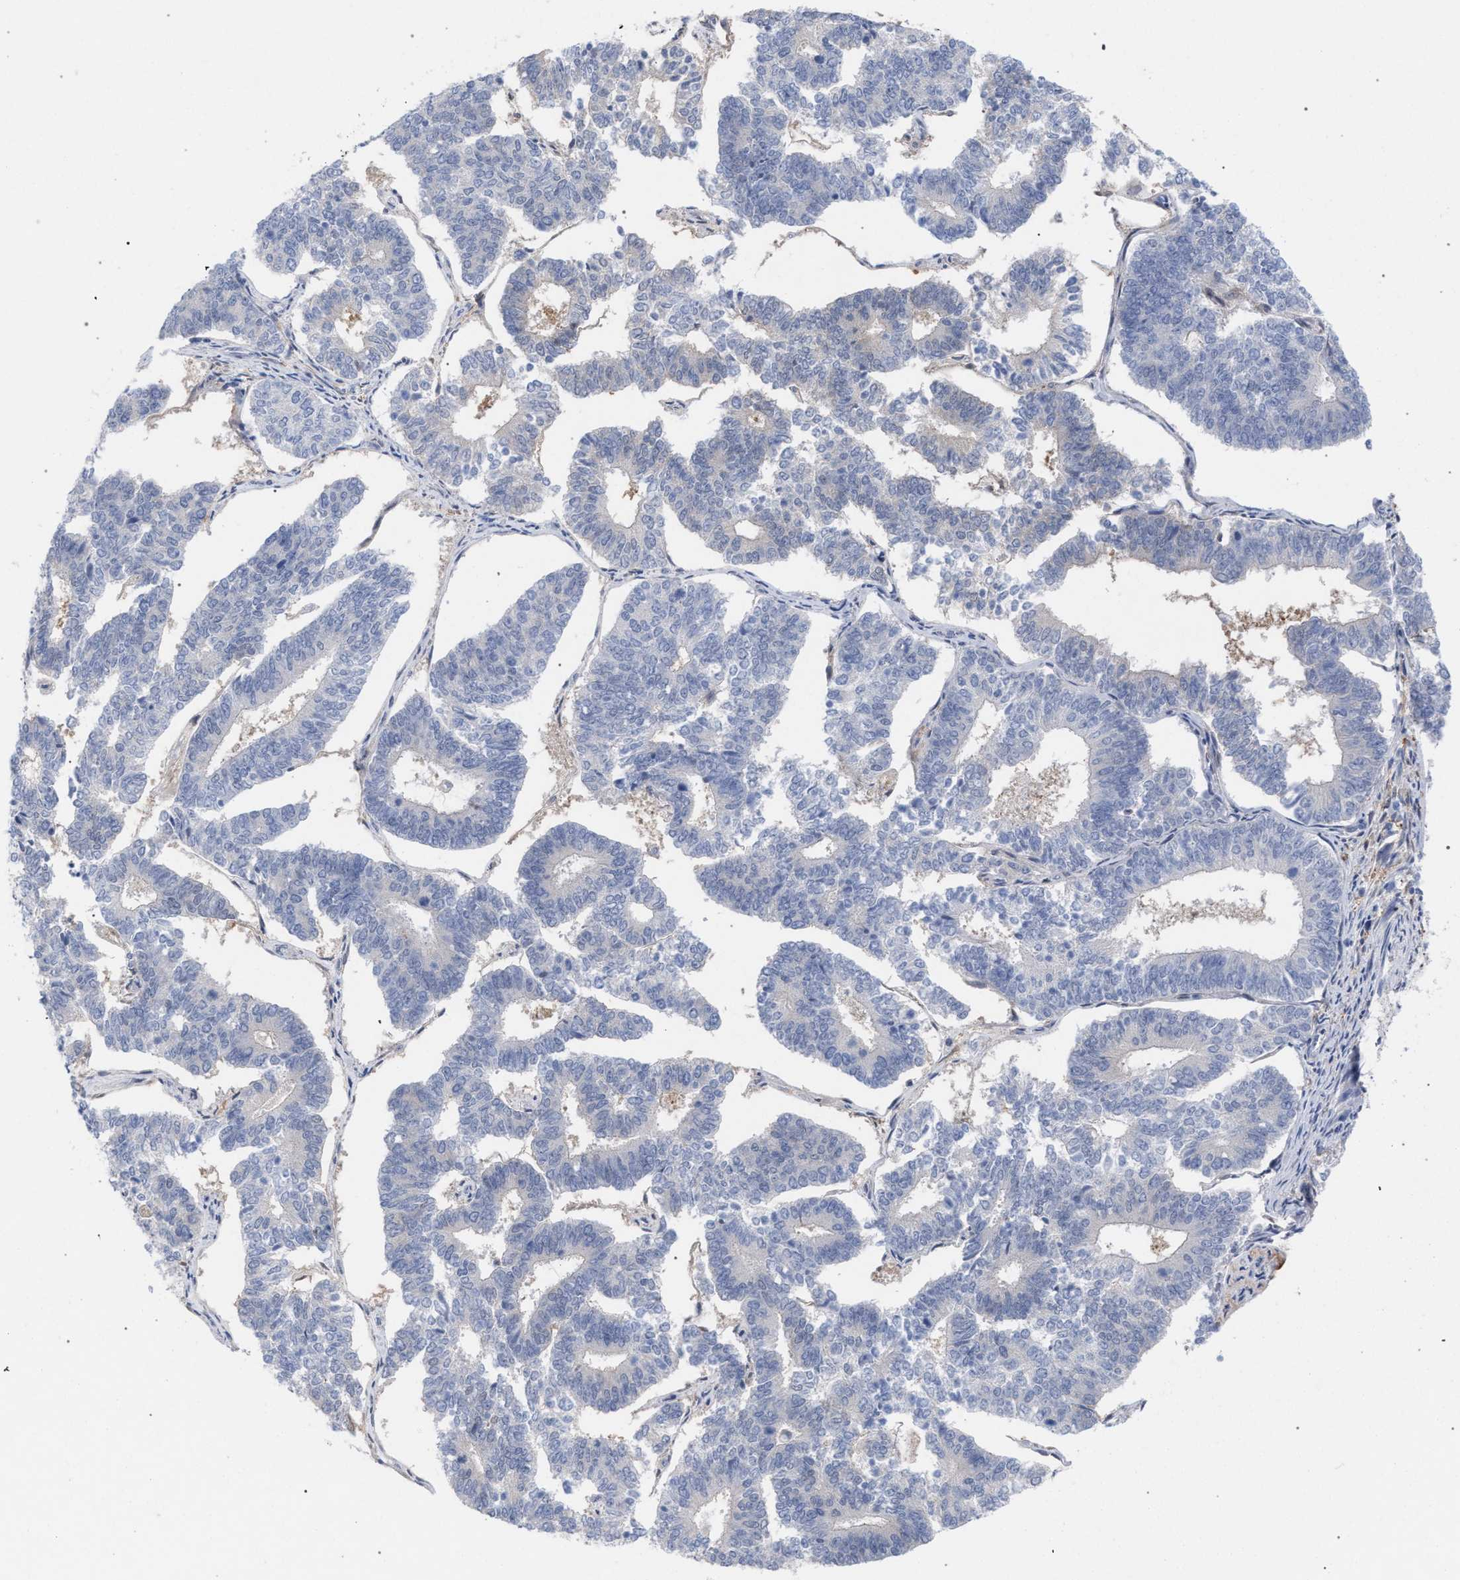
{"staining": {"intensity": "negative", "quantity": "none", "location": "none"}, "tissue": "endometrial cancer", "cell_type": "Tumor cells", "image_type": "cancer", "snomed": [{"axis": "morphology", "description": "Adenocarcinoma, NOS"}, {"axis": "topography", "description": "Endometrium"}], "caption": "An immunohistochemistry (IHC) micrograph of endometrial cancer is shown. There is no staining in tumor cells of endometrial cancer.", "gene": "FHOD3", "patient": {"sex": "female", "age": 70}}